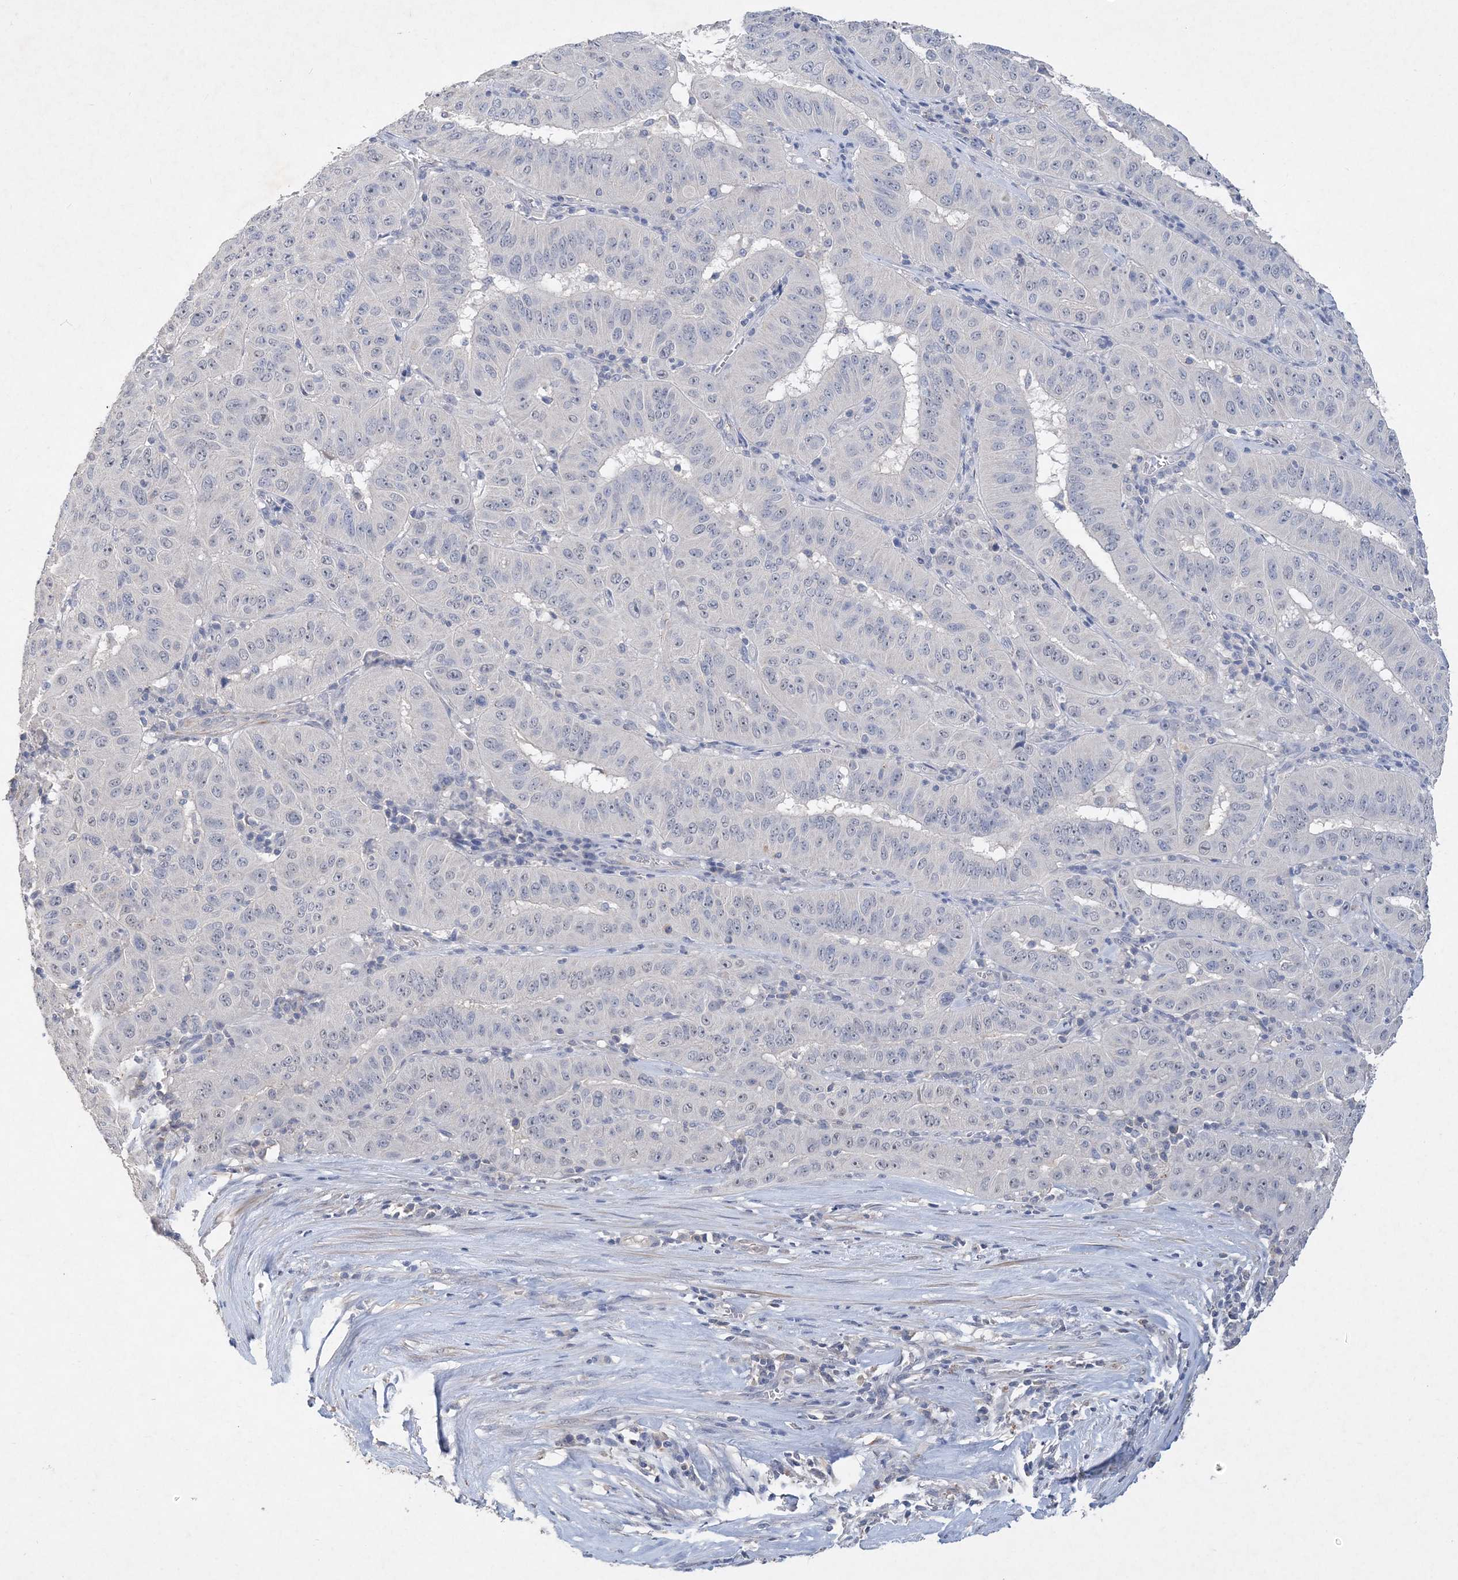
{"staining": {"intensity": "negative", "quantity": "none", "location": "none"}, "tissue": "pancreatic cancer", "cell_type": "Tumor cells", "image_type": "cancer", "snomed": [{"axis": "morphology", "description": "Adenocarcinoma, NOS"}, {"axis": "topography", "description": "Pancreas"}], "caption": "There is no significant positivity in tumor cells of pancreatic cancer.", "gene": "C11orf58", "patient": {"sex": "male", "age": 63}}